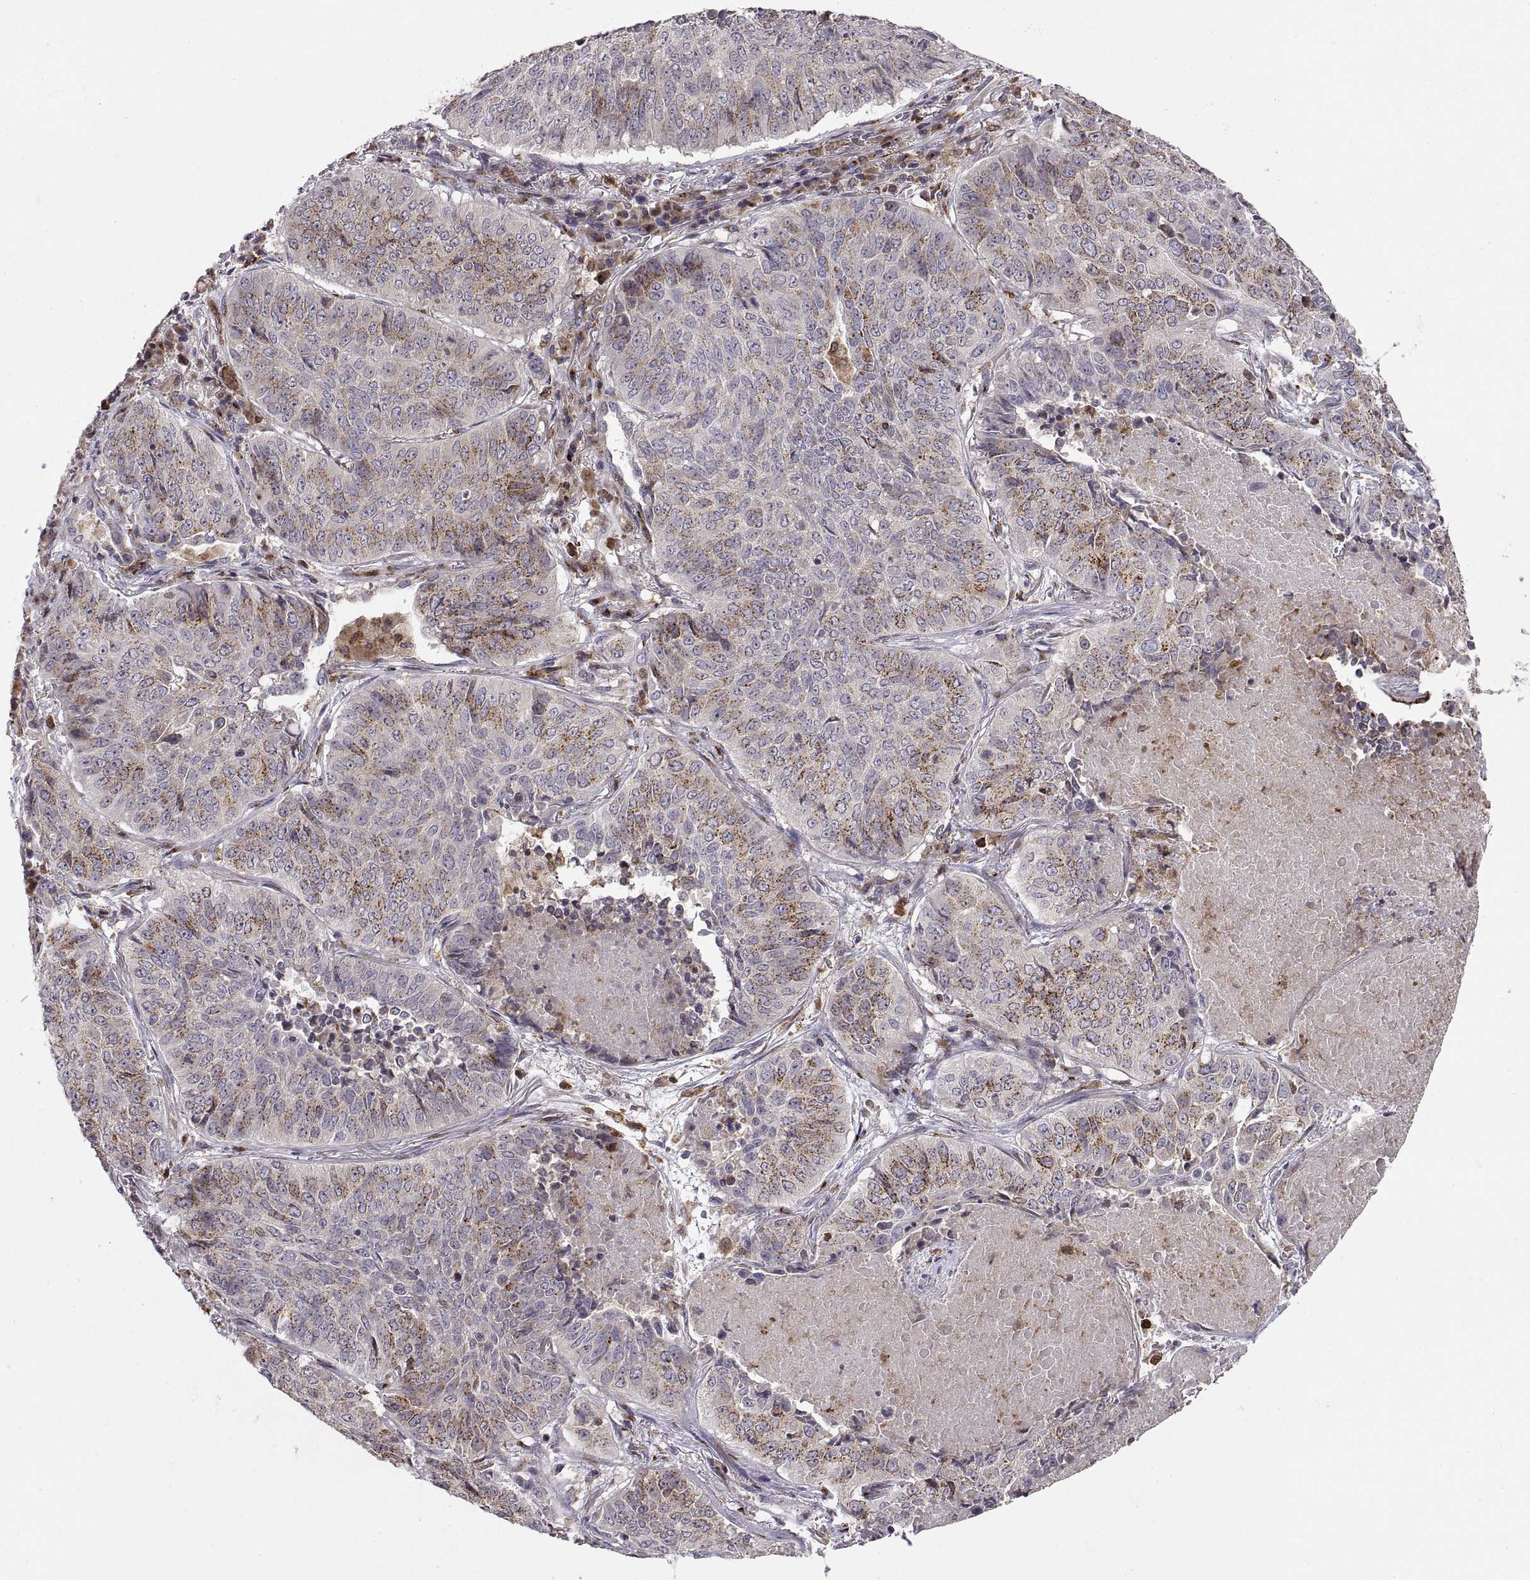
{"staining": {"intensity": "moderate", "quantity": "25%-75%", "location": "cytoplasmic/membranous"}, "tissue": "lung cancer", "cell_type": "Tumor cells", "image_type": "cancer", "snomed": [{"axis": "morphology", "description": "Normal tissue, NOS"}, {"axis": "morphology", "description": "Squamous cell carcinoma, NOS"}, {"axis": "topography", "description": "Bronchus"}, {"axis": "topography", "description": "Lung"}], "caption": "Immunohistochemistry (IHC) (DAB) staining of human lung squamous cell carcinoma demonstrates moderate cytoplasmic/membranous protein staining in approximately 25%-75% of tumor cells.", "gene": "ACAP1", "patient": {"sex": "male", "age": 64}}